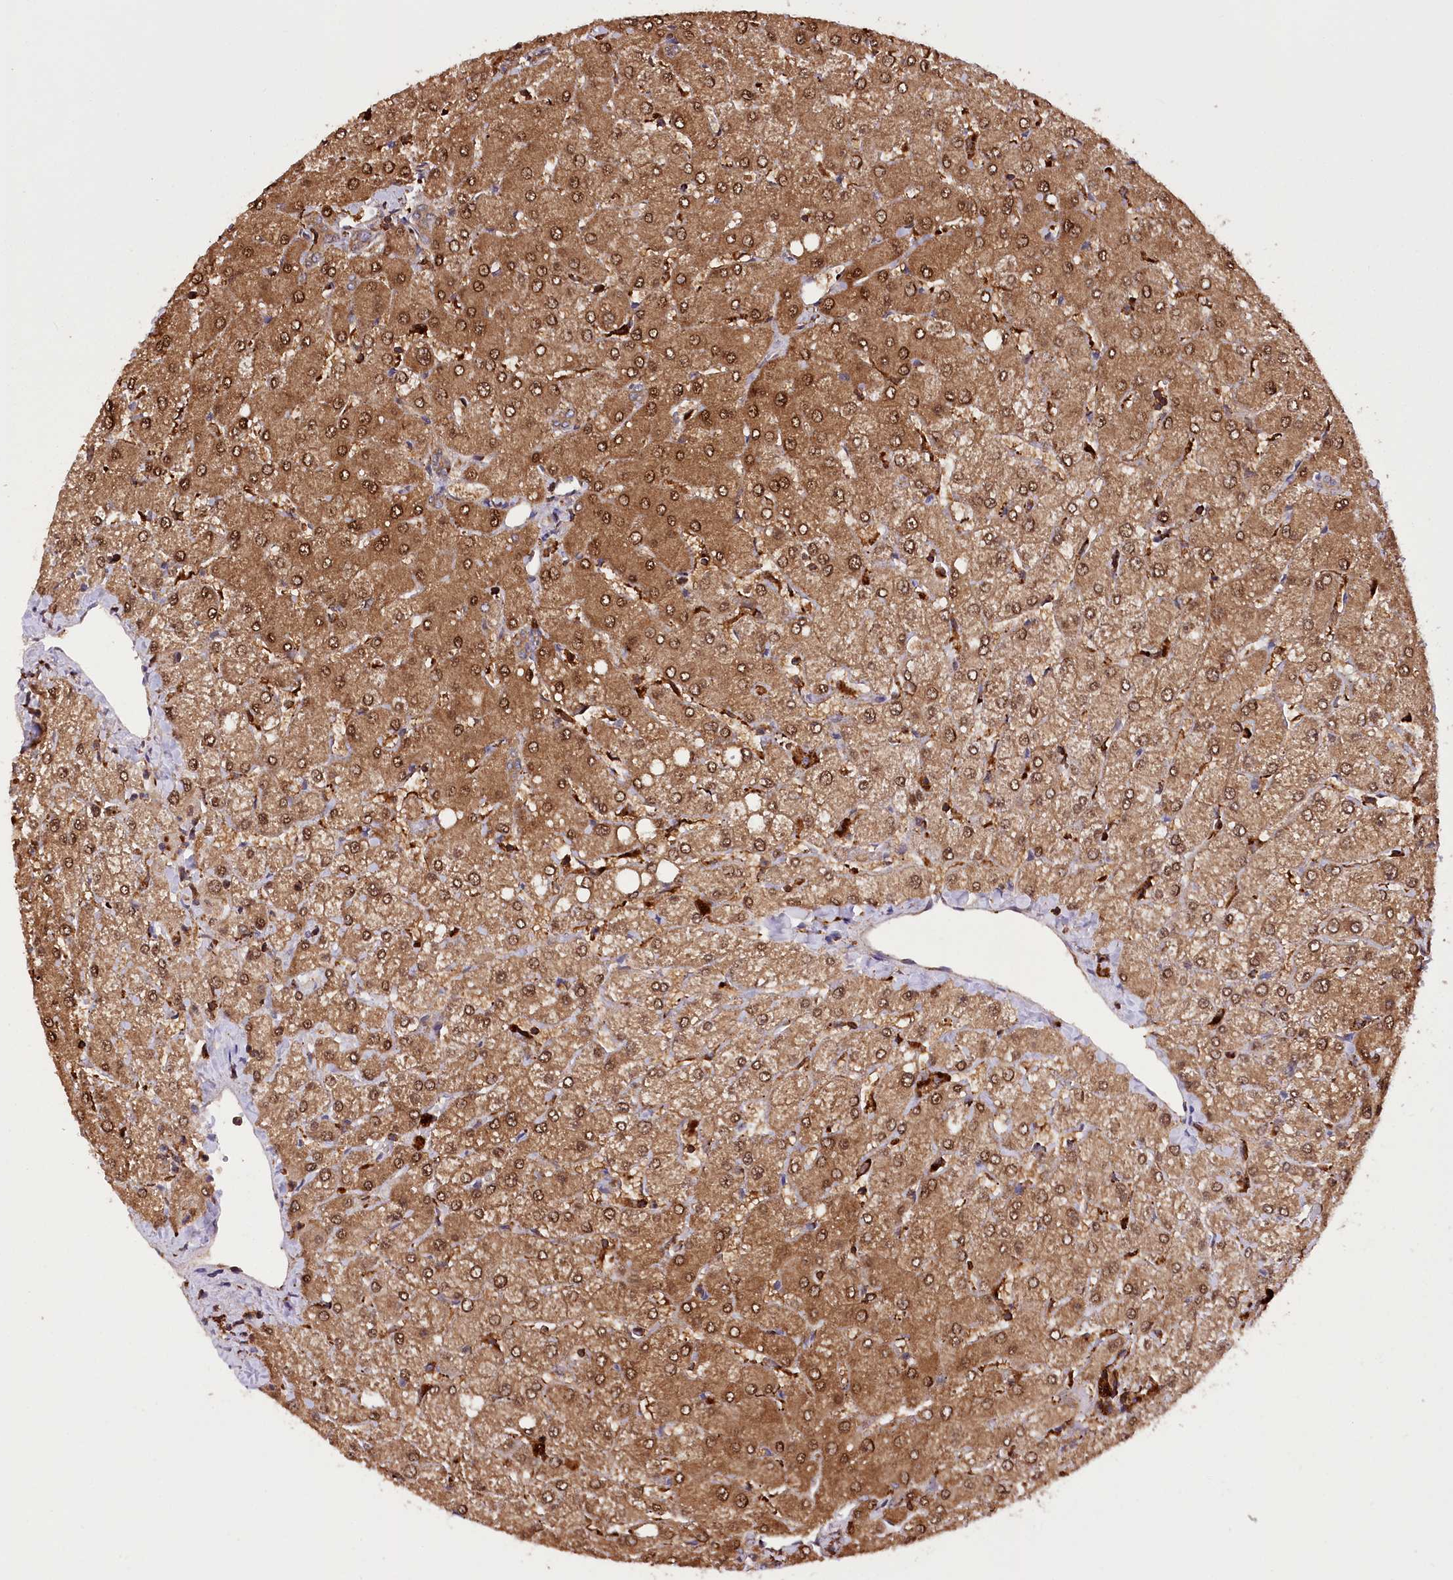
{"staining": {"intensity": "weak", "quantity": "25%-75%", "location": "cytoplasmic/membranous"}, "tissue": "liver", "cell_type": "Cholangiocytes", "image_type": "normal", "snomed": [{"axis": "morphology", "description": "Normal tissue, NOS"}, {"axis": "topography", "description": "Liver"}], "caption": "Liver stained for a protein (brown) displays weak cytoplasmic/membranous positive expression in about 25%-75% of cholangiocytes.", "gene": "DPP3", "patient": {"sex": "female", "age": 54}}